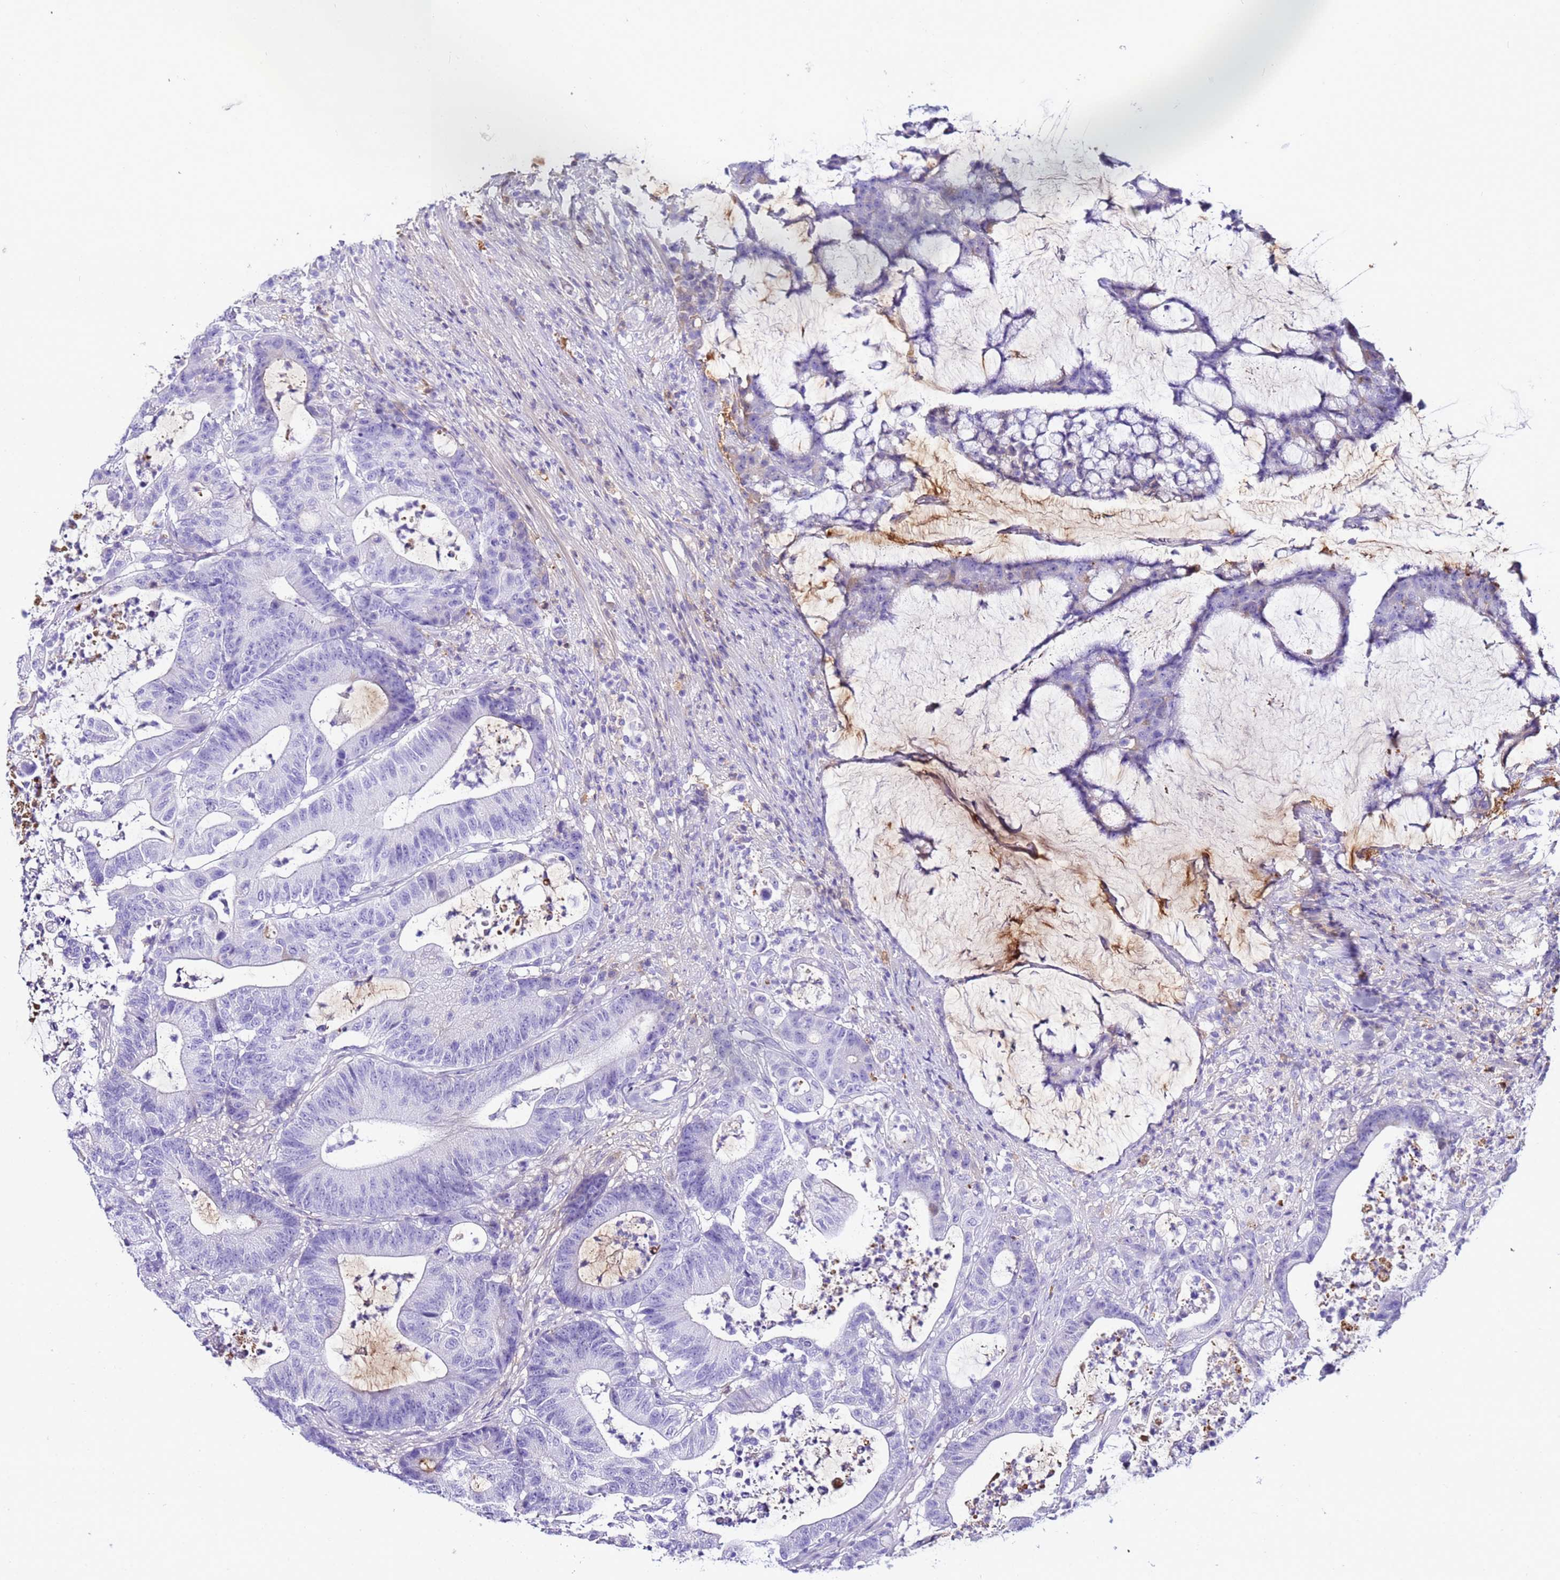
{"staining": {"intensity": "negative", "quantity": "none", "location": "none"}, "tissue": "colorectal cancer", "cell_type": "Tumor cells", "image_type": "cancer", "snomed": [{"axis": "morphology", "description": "Adenocarcinoma, NOS"}, {"axis": "topography", "description": "Colon"}], "caption": "This is an immunohistochemistry micrograph of human colorectal cancer (adenocarcinoma). There is no positivity in tumor cells.", "gene": "CFHR2", "patient": {"sex": "female", "age": 84}}